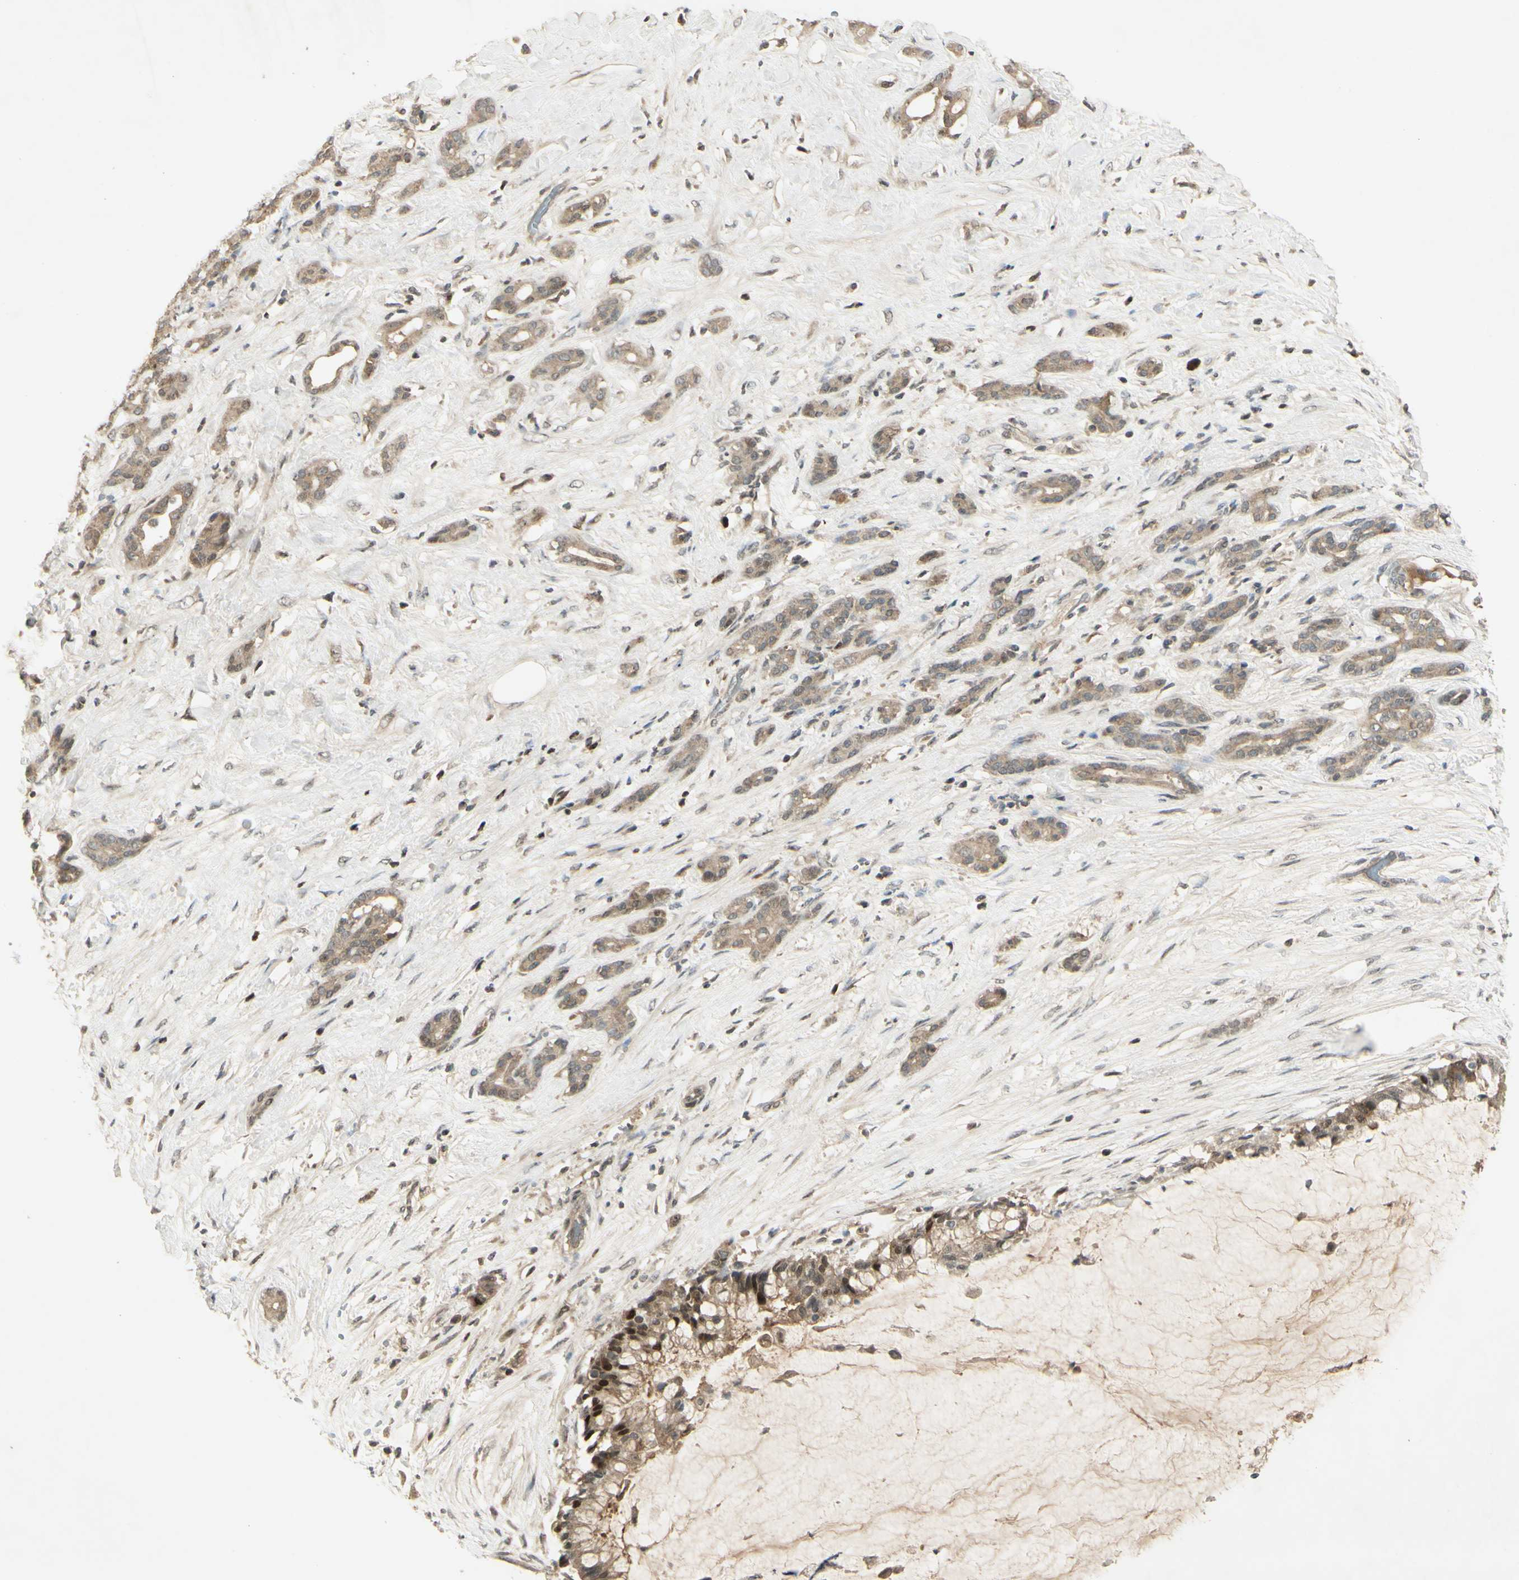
{"staining": {"intensity": "moderate", "quantity": "<25%", "location": "nuclear"}, "tissue": "pancreatic cancer", "cell_type": "Tumor cells", "image_type": "cancer", "snomed": [{"axis": "morphology", "description": "Adenocarcinoma, NOS"}, {"axis": "topography", "description": "Pancreas"}], "caption": "DAB immunohistochemical staining of human pancreatic cancer reveals moderate nuclear protein staining in about <25% of tumor cells.", "gene": "RAD18", "patient": {"sex": "male", "age": 41}}